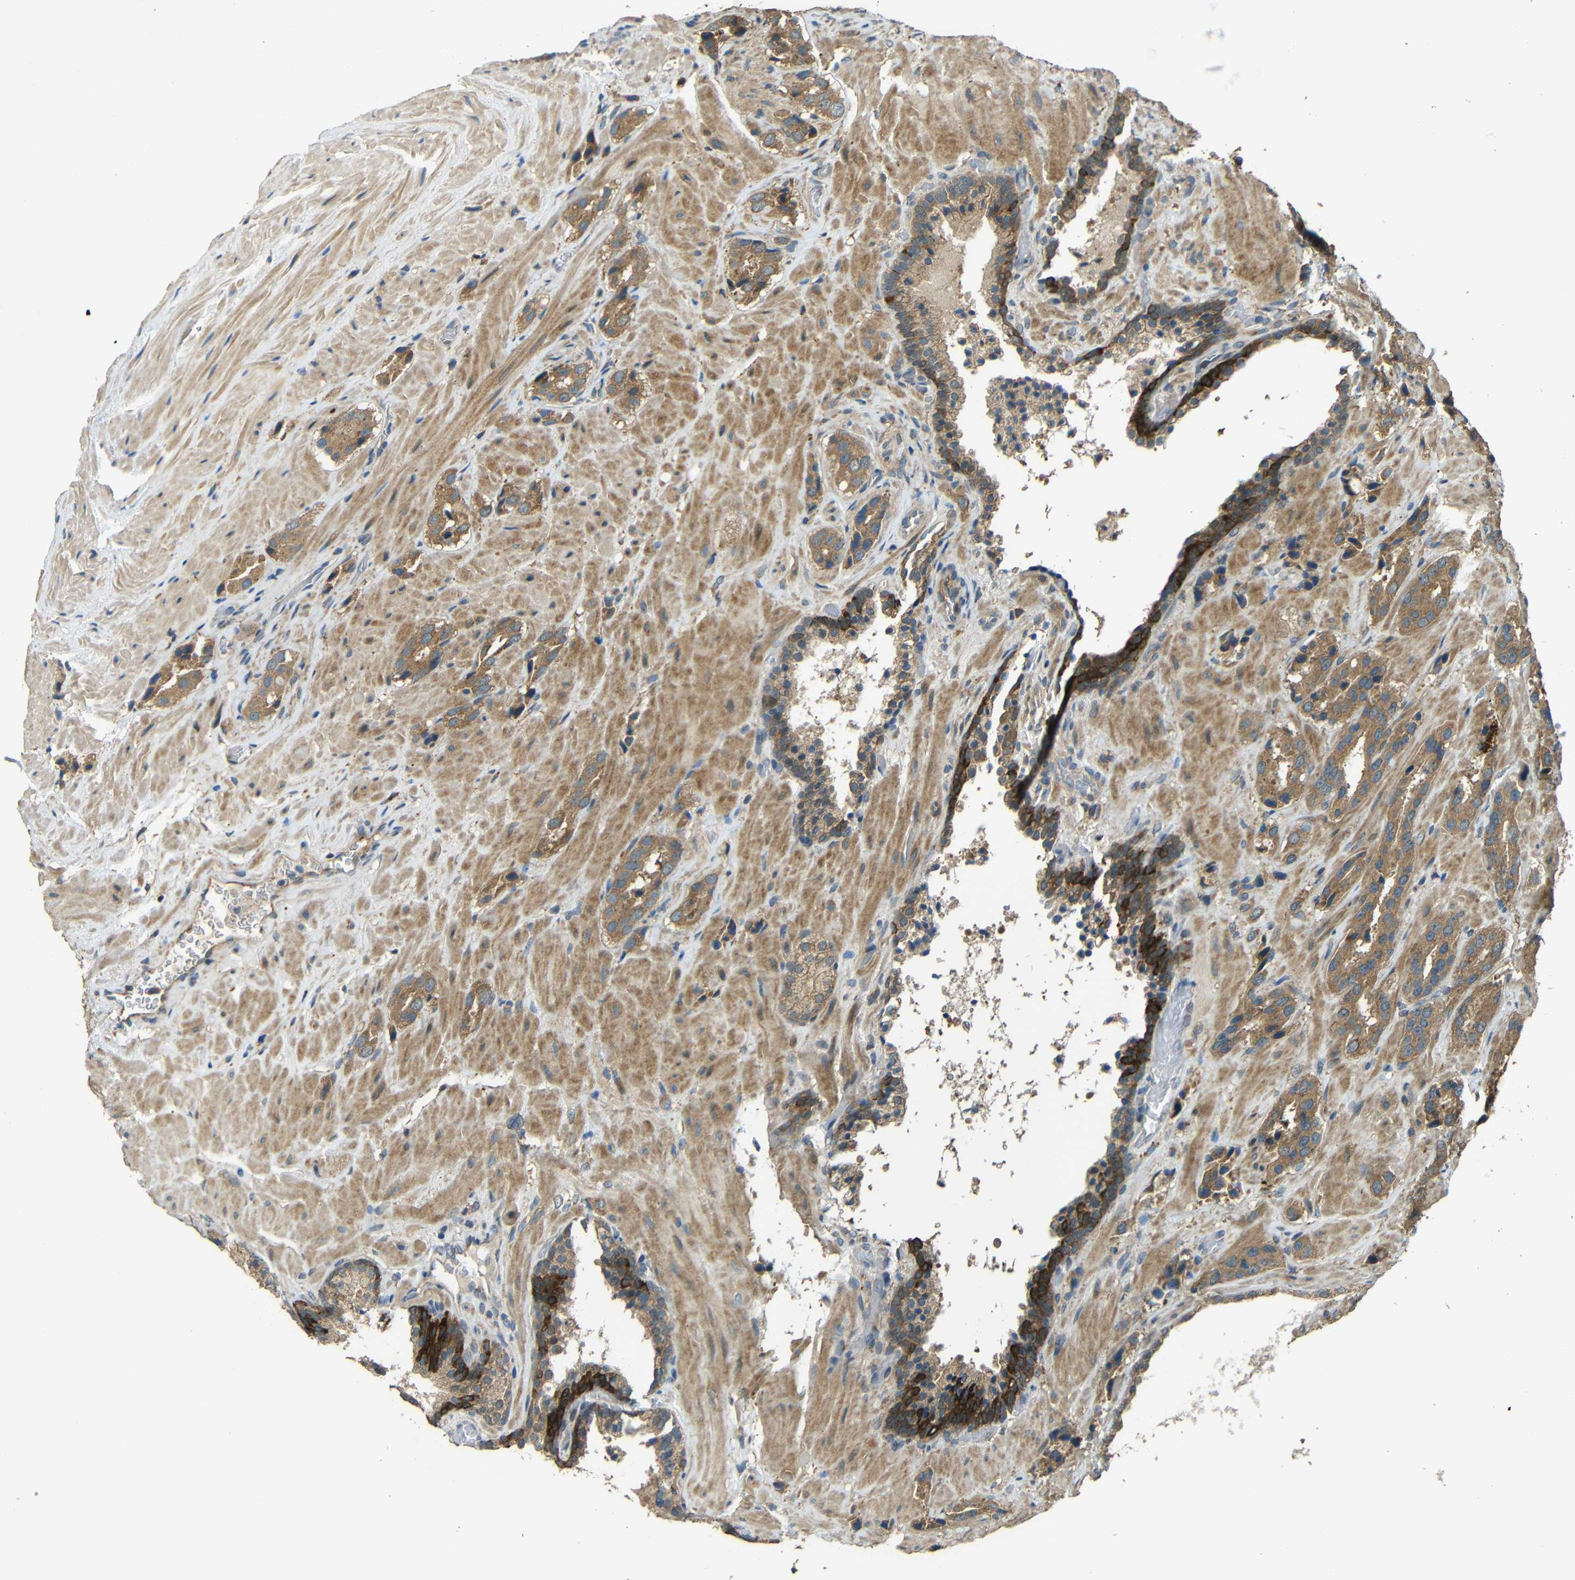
{"staining": {"intensity": "moderate", "quantity": ">75%", "location": "cytoplasmic/membranous"}, "tissue": "prostate cancer", "cell_type": "Tumor cells", "image_type": "cancer", "snomed": [{"axis": "morphology", "description": "Adenocarcinoma, High grade"}, {"axis": "topography", "description": "Prostate"}], "caption": "High-grade adenocarcinoma (prostate) stained with a protein marker demonstrates moderate staining in tumor cells.", "gene": "ACACA", "patient": {"sex": "male", "age": 64}}